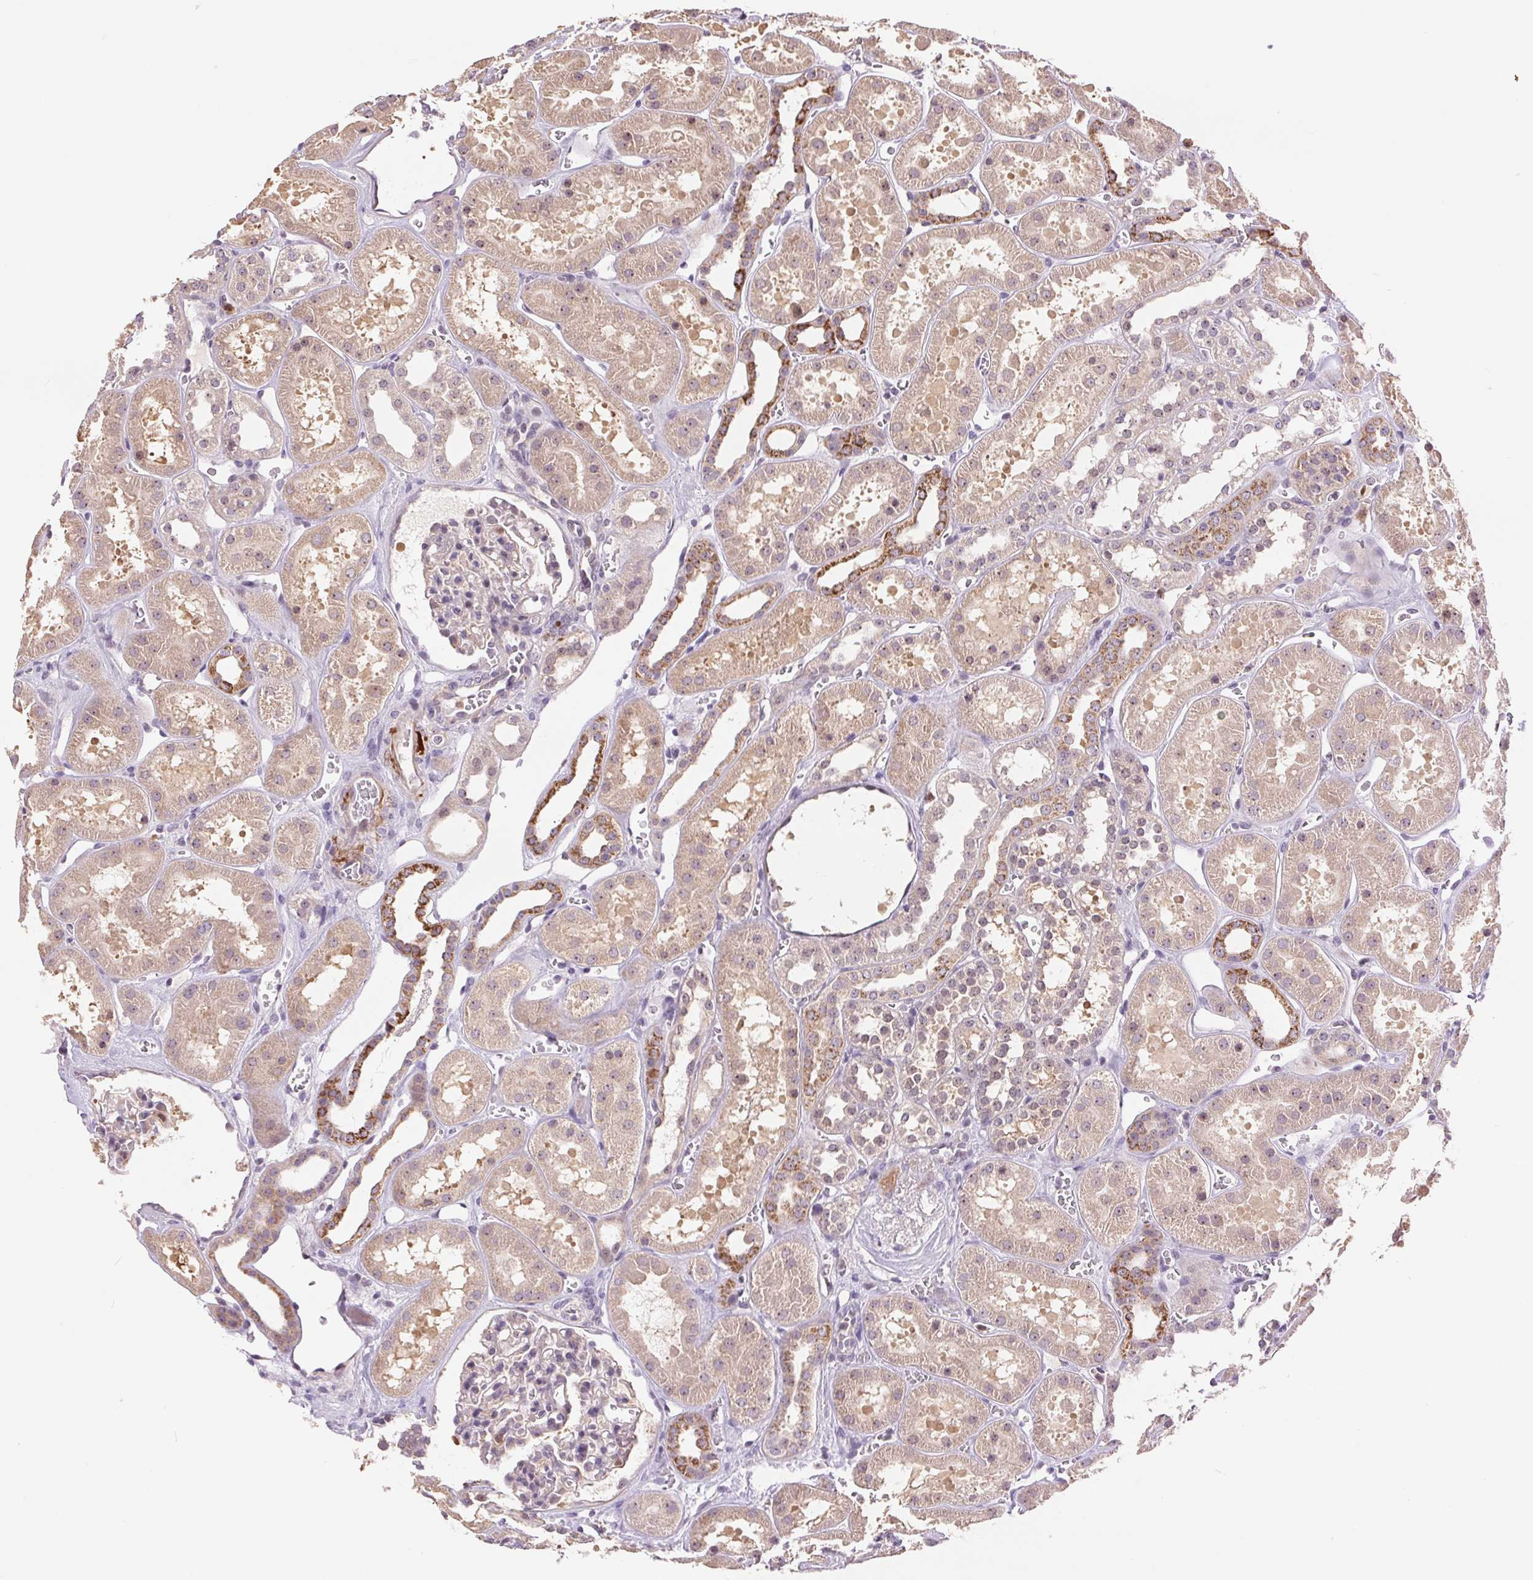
{"staining": {"intensity": "negative", "quantity": "none", "location": "none"}, "tissue": "kidney", "cell_type": "Cells in glomeruli", "image_type": "normal", "snomed": [{"axis": "morphology", "description": "Normal tissue, NOS"}, {"axis": "topography", "description": "Kidney"}], "caption": "This is an IHC micrograph of normal kidney. There is no staining in cells in glomeruli.", "gene": "RANBP3L", "patient": {"sex": "female", "age": 41}}